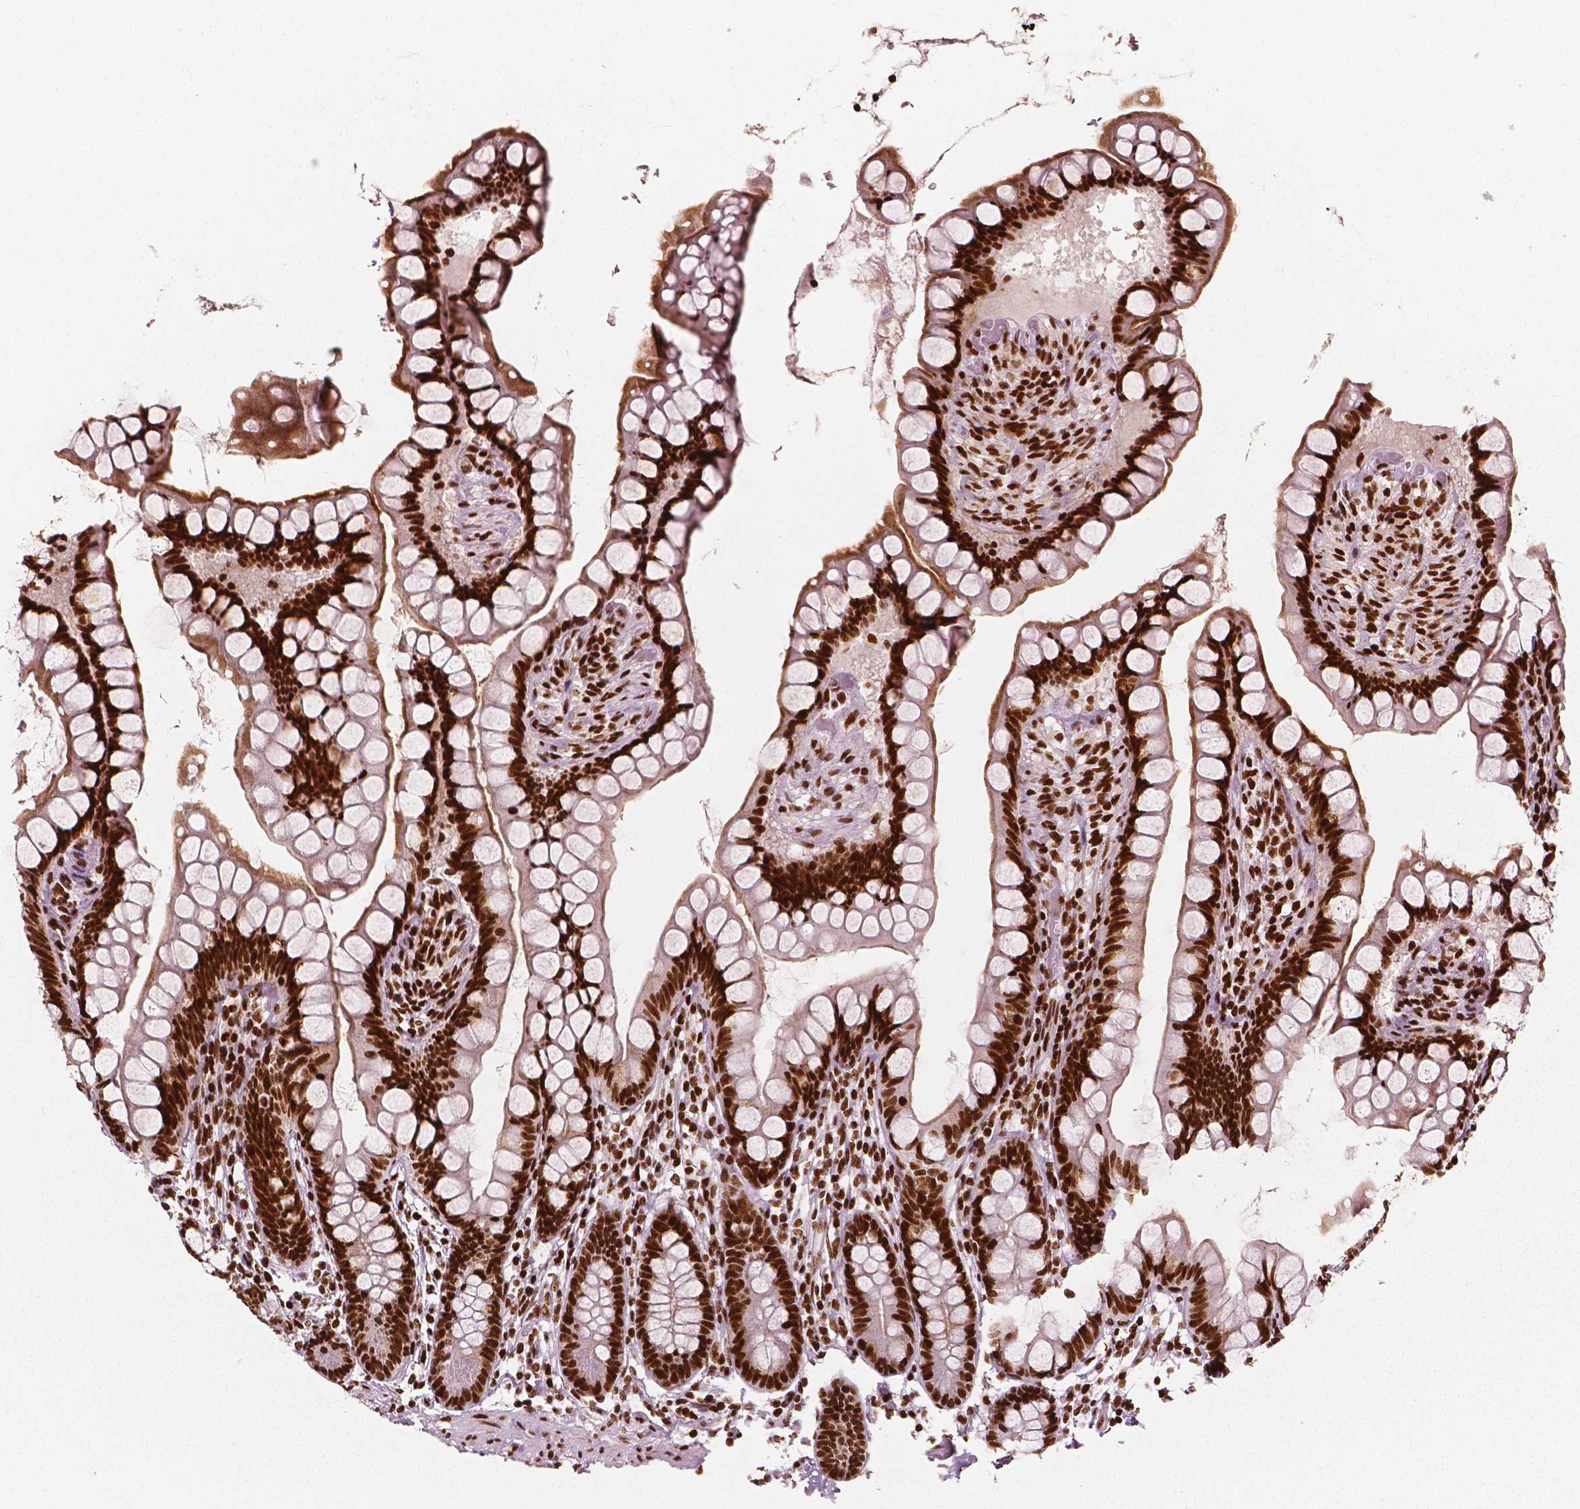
{"staining": {"intensity": "strong", "quantity": ">75%", "location": "nuclear"}, "tissue": "small intestine", "cell_type": "Glandular cells", "image_type": "normal", "snomed": [{"axis": "morphology", "description": "Normal tissue, NOS"}, {"axis": "topography", "description": "Small intestine"}], "caption": "A micrograph showing strong nuclear staining in about >75% of glandular cells in normal small intestine, as visualized by brown immunohistochemical staining.", "gene": "CTCF", "patient": {"sex": "male", "age": 70}}